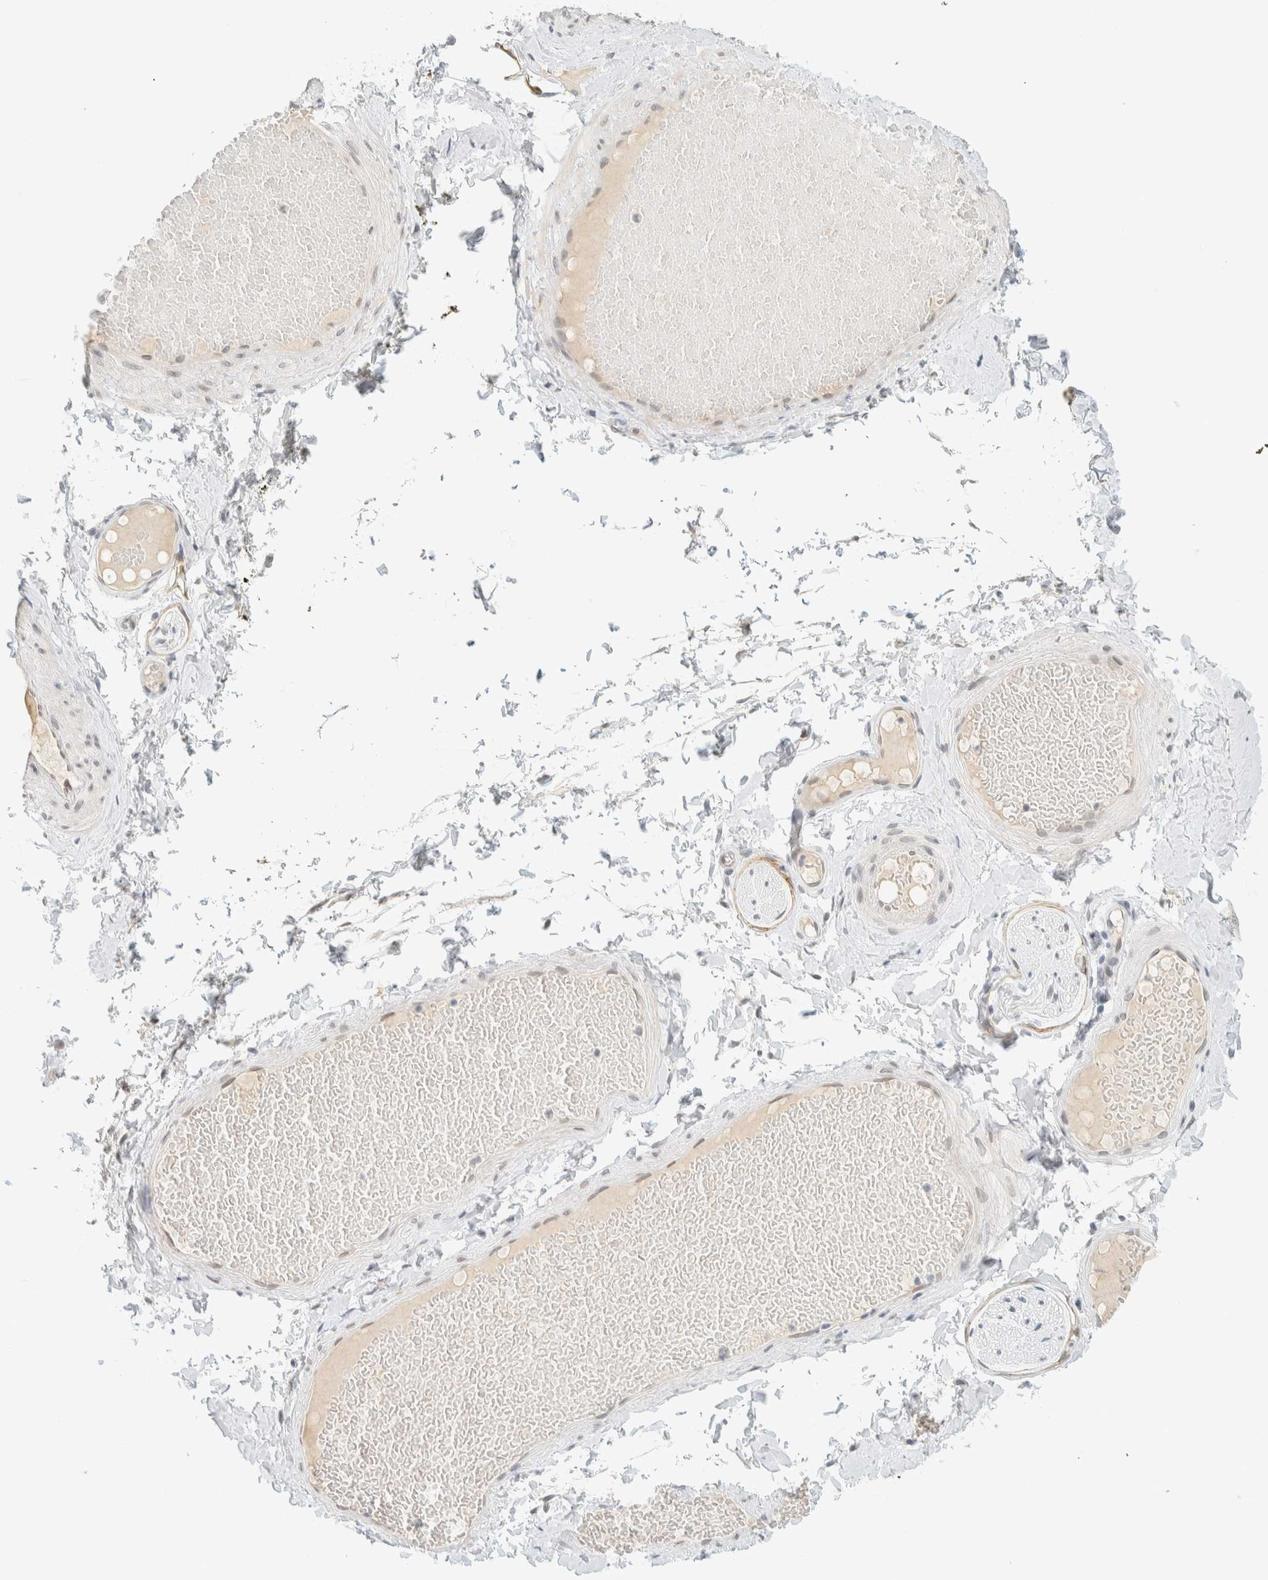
{"staining": {"intensity": "negative", "quantity": "none", "location": "none"}, "tissue": "adipose tissue", "cell_type": "Adipocytes", "image_type": "normal", "snomed": [{"axis": "morphology", "description": "Normal tissue, NOS"}, {"axis": "topography", "description": "Adipose tissue"}, {"axis": "topography", "description": "Vascular tissue"}, {"axis": "topography", "description": "Peripheral nerve tissue"}], "caption": "IHC photomicrograph of benign human adipose tissue stained for a protein (brown), which demonstrates no expression in adipocytes.", "gene": "C1QTNF12", "patient": {"sex": "male", "age": 25}}